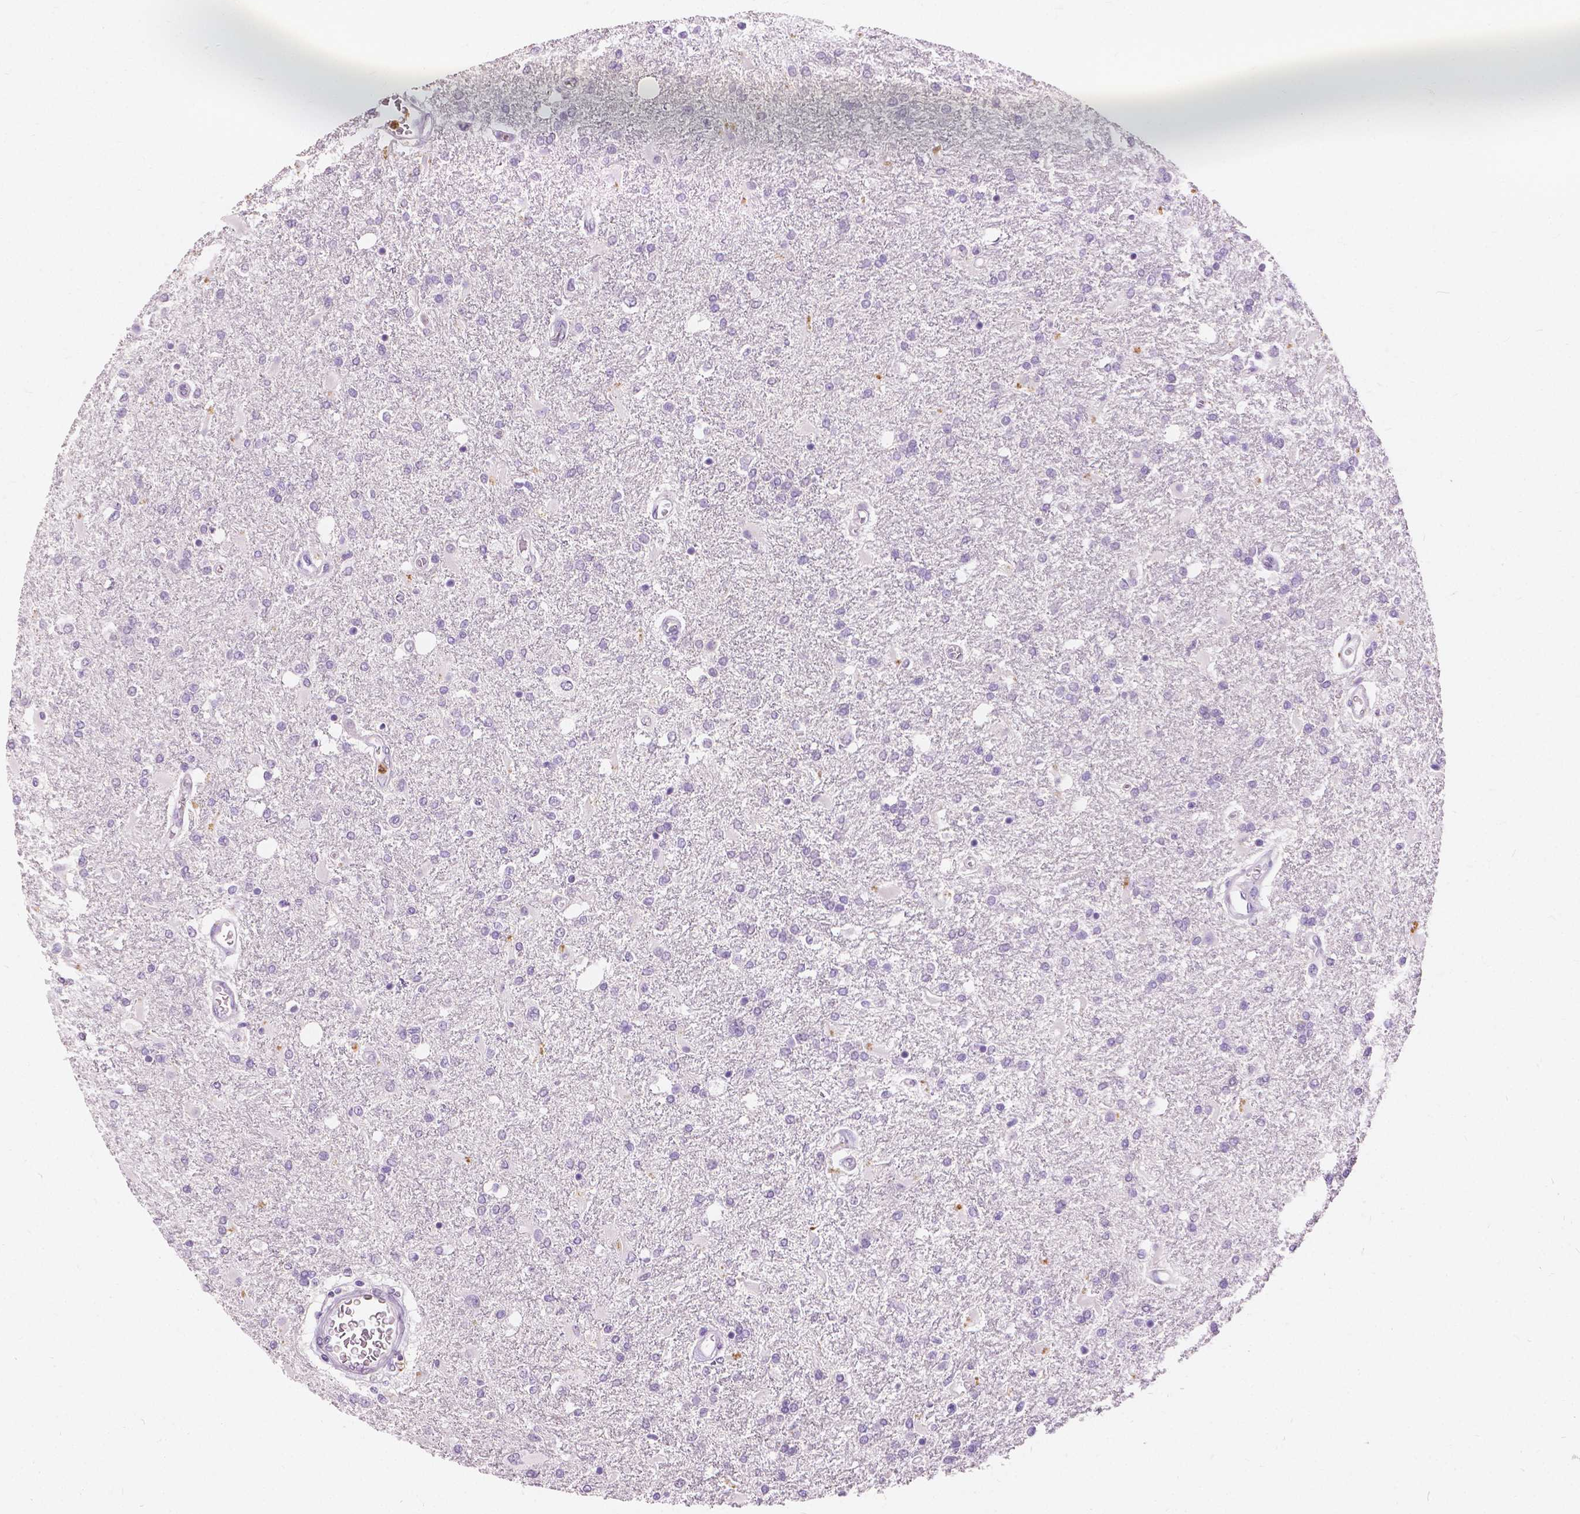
{"staining": {"intensity": "negative", "quantity": "none", "location": "none"}, "tissue": "glioma", "cell_type": "Tumor cells", "image_type": "cancer", "snomed": [{"axis": "morphology", "description": "Glioma, malignant, High grade"}, {"axis": "topography", "description": "Cerebral cortex"}], "caption": "Tumor cells are negative for protein expression in human high-grade glioma (malignant).", "gene": "CXCR2", "patient": {"sex": "male", "age": 79}}